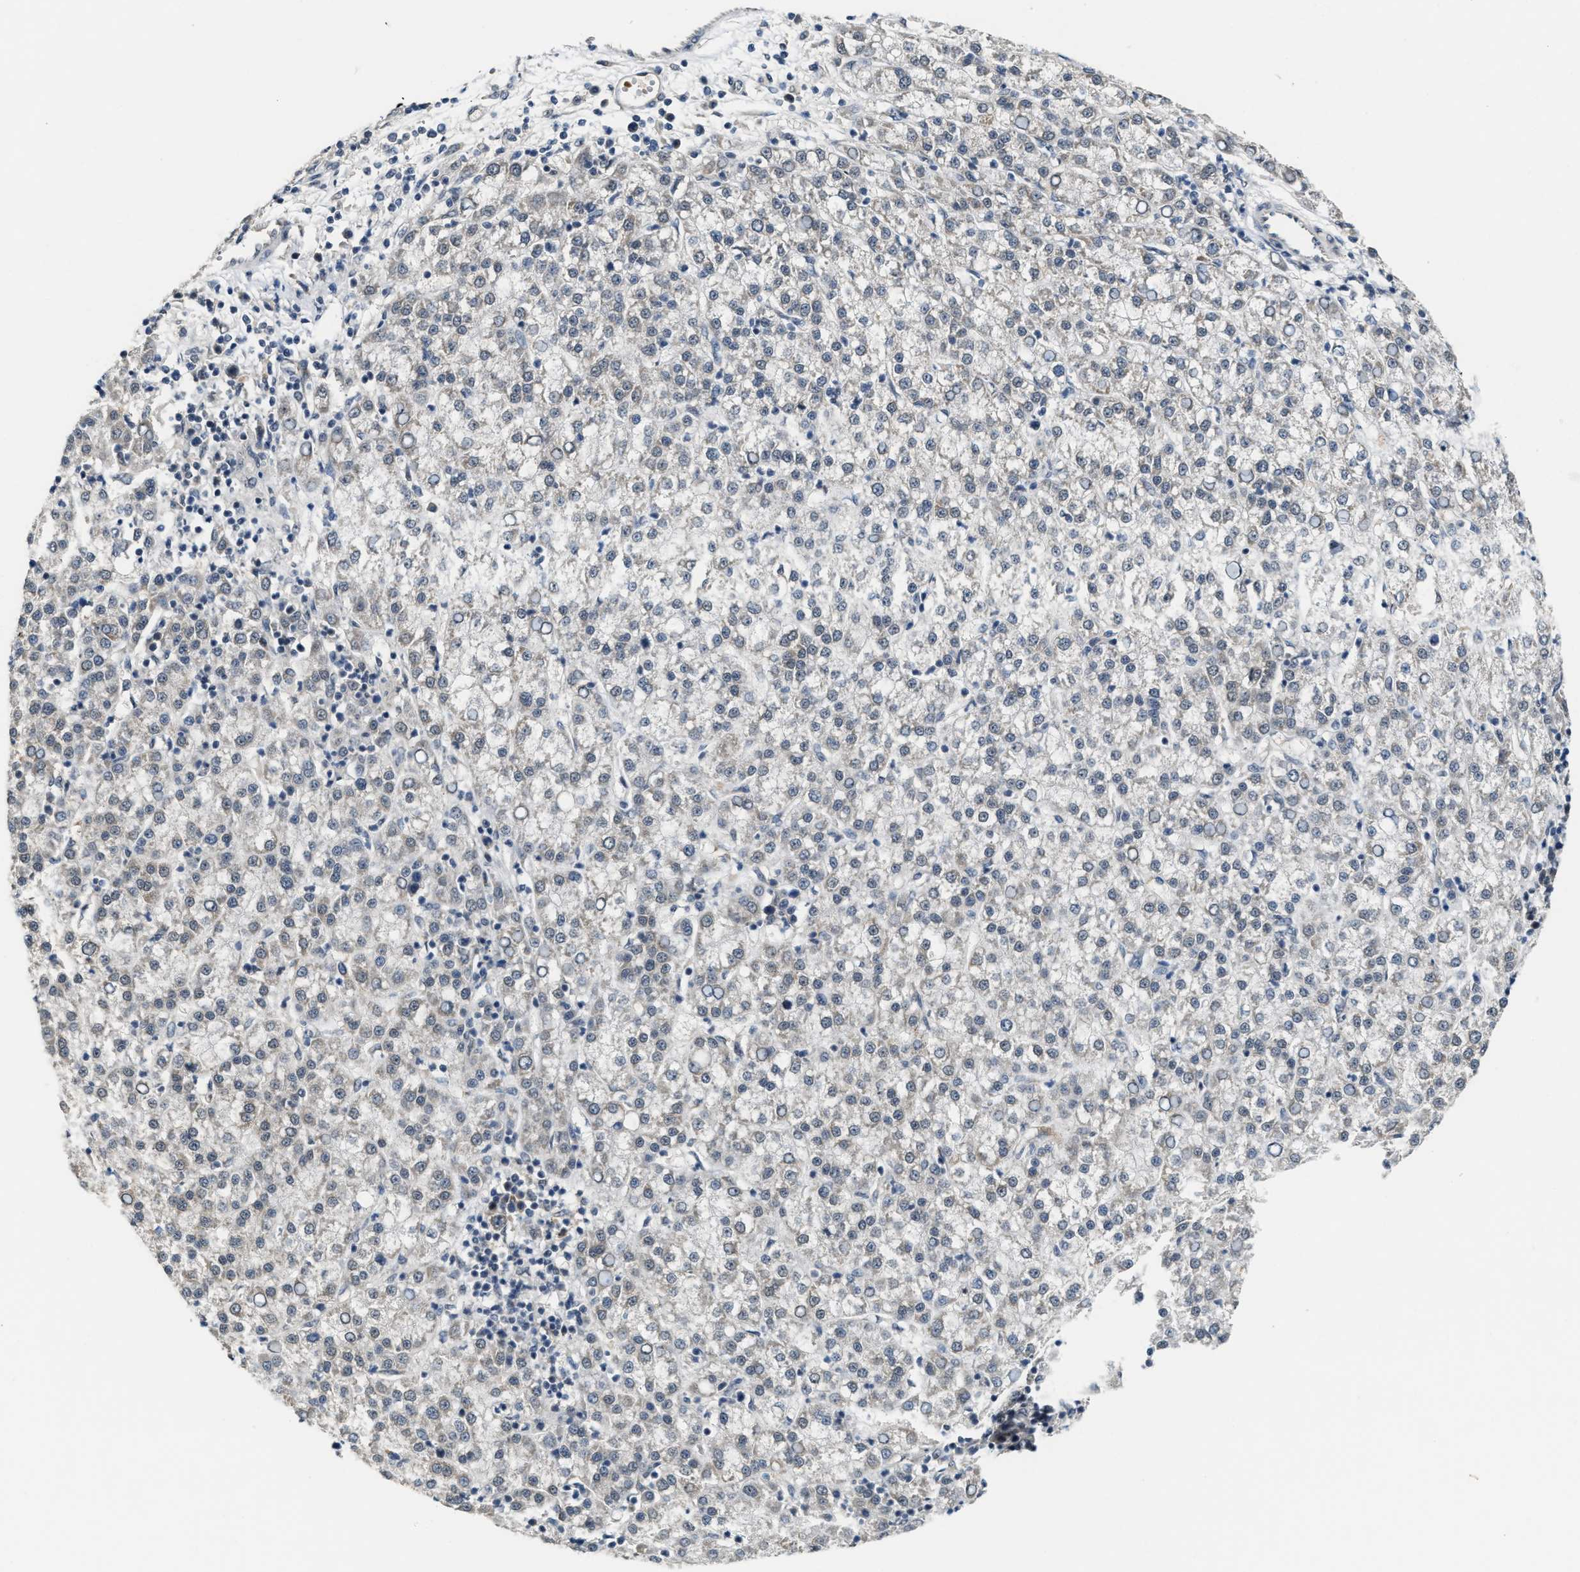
{"staining": {"intensity": "negative", "quantity": "none", "location": "none"}, "tissue": "liver cancer", "cell_type": "Tumor cells", "image_type": "cancer", "snomed": [{"axis": "morphology", "description": "Carcinoma, Hepatocellular, NOS"}, {"axis": "topography", "description": "Liver"}], "caption": "Photomicrograph shows no protein positivity in tumor cells of hepatocellular carcinoma (liver) tissue.", "gene": "KIF24", "patient": {"sex": "female", "age": 58}}